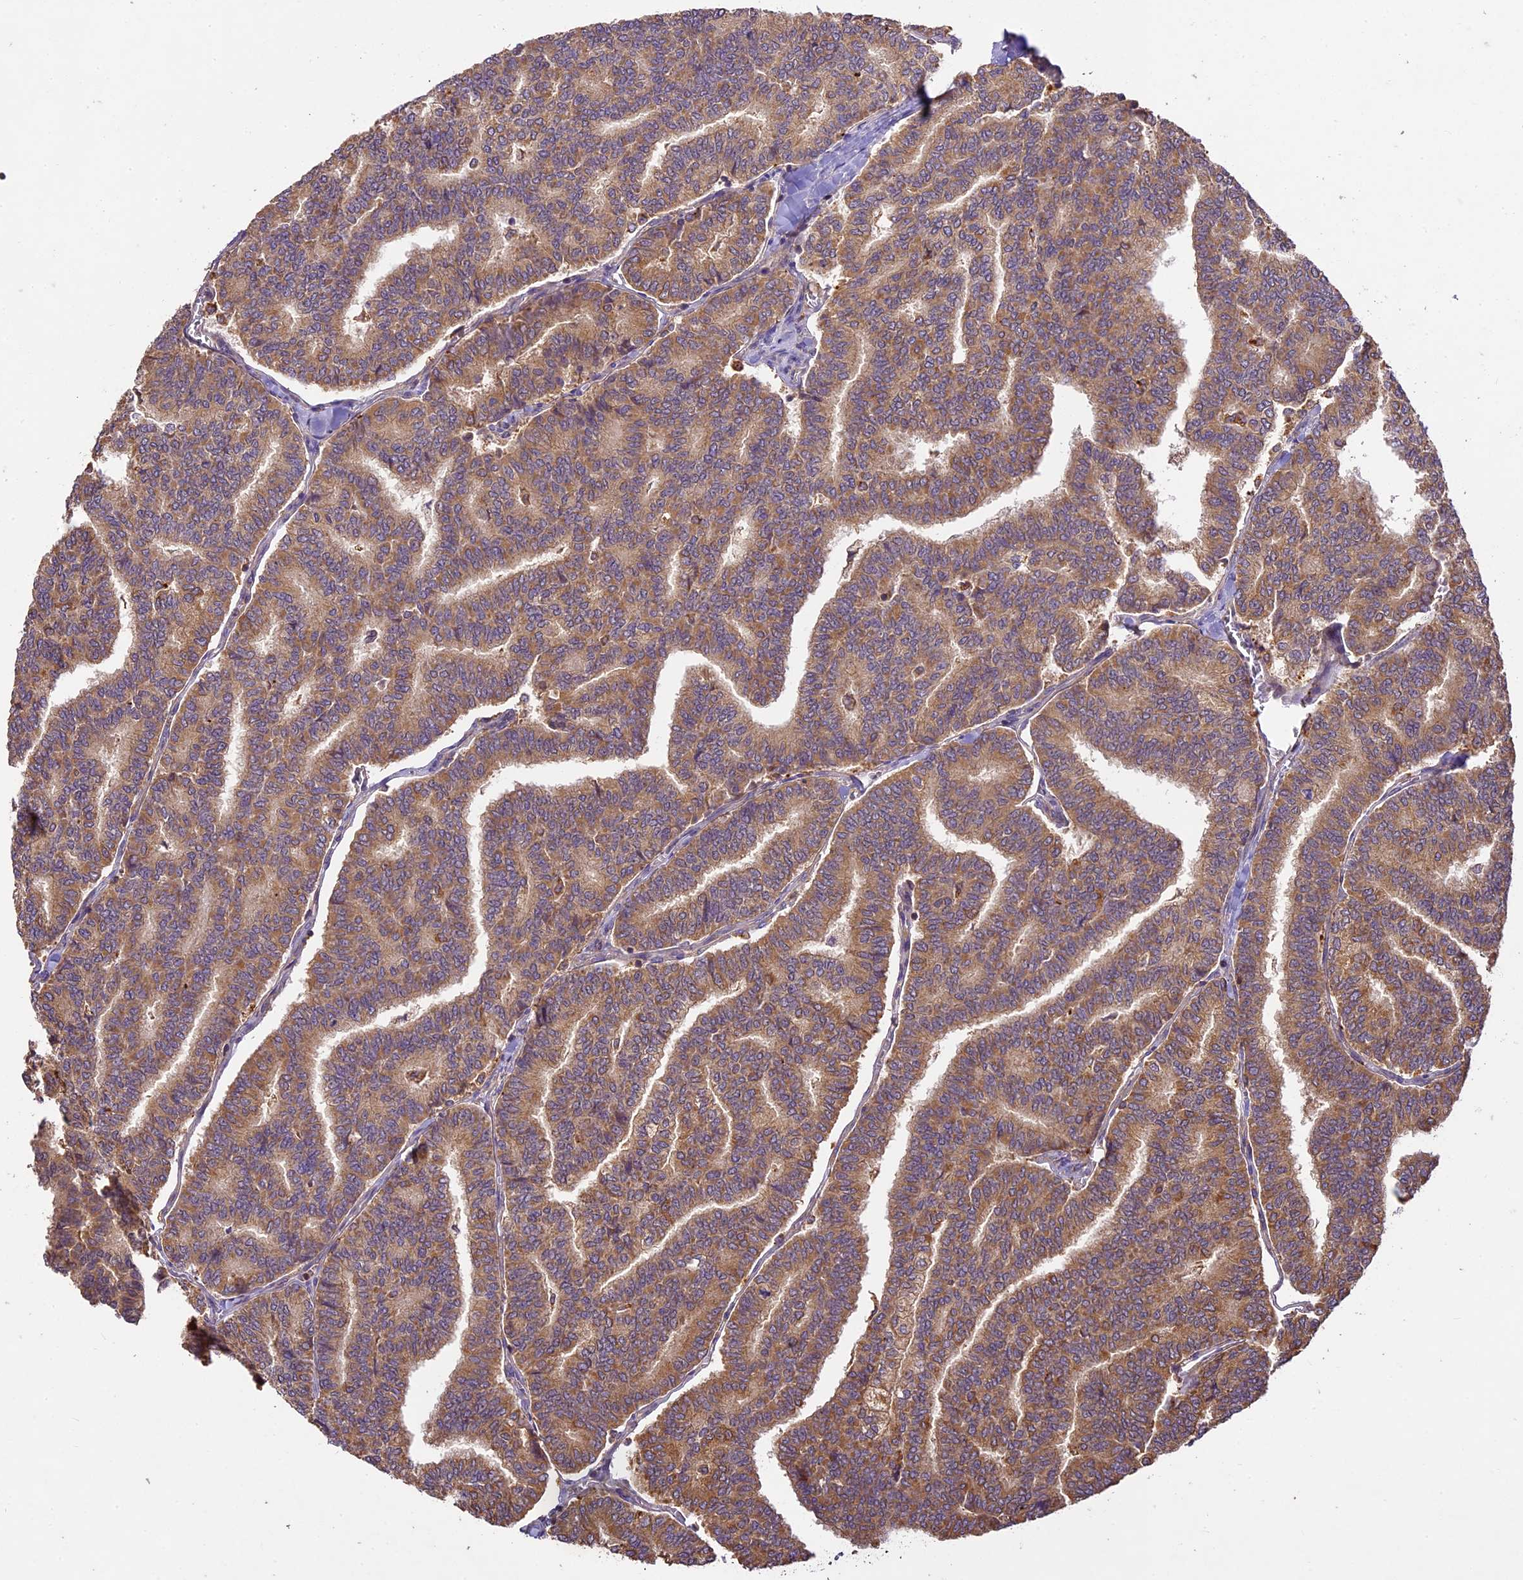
{"staining": {"intensity": "moderate", "quantity": ">75%", "location": "cytoplasmic/membranous"}, "tissue": "thyroid cancer", "cell_type": "Tumor cells", "image_type": "cancer", "snomed": [{"axis": "morphology", "description": "Papillary adenocarcinoma, NOS"}, {"axis": "topography", "description": "Thyroid gland"}], "caption": "Immunohistochemistry histopathology image of thyroid cancer stained for a protein (brown), which exhibits medium levels of moderate cytoplasmic/membranous expression in approximately >75% of tumor cells.", "gene": "BRAP", "patient": {"sex": "female", "age": 35}}